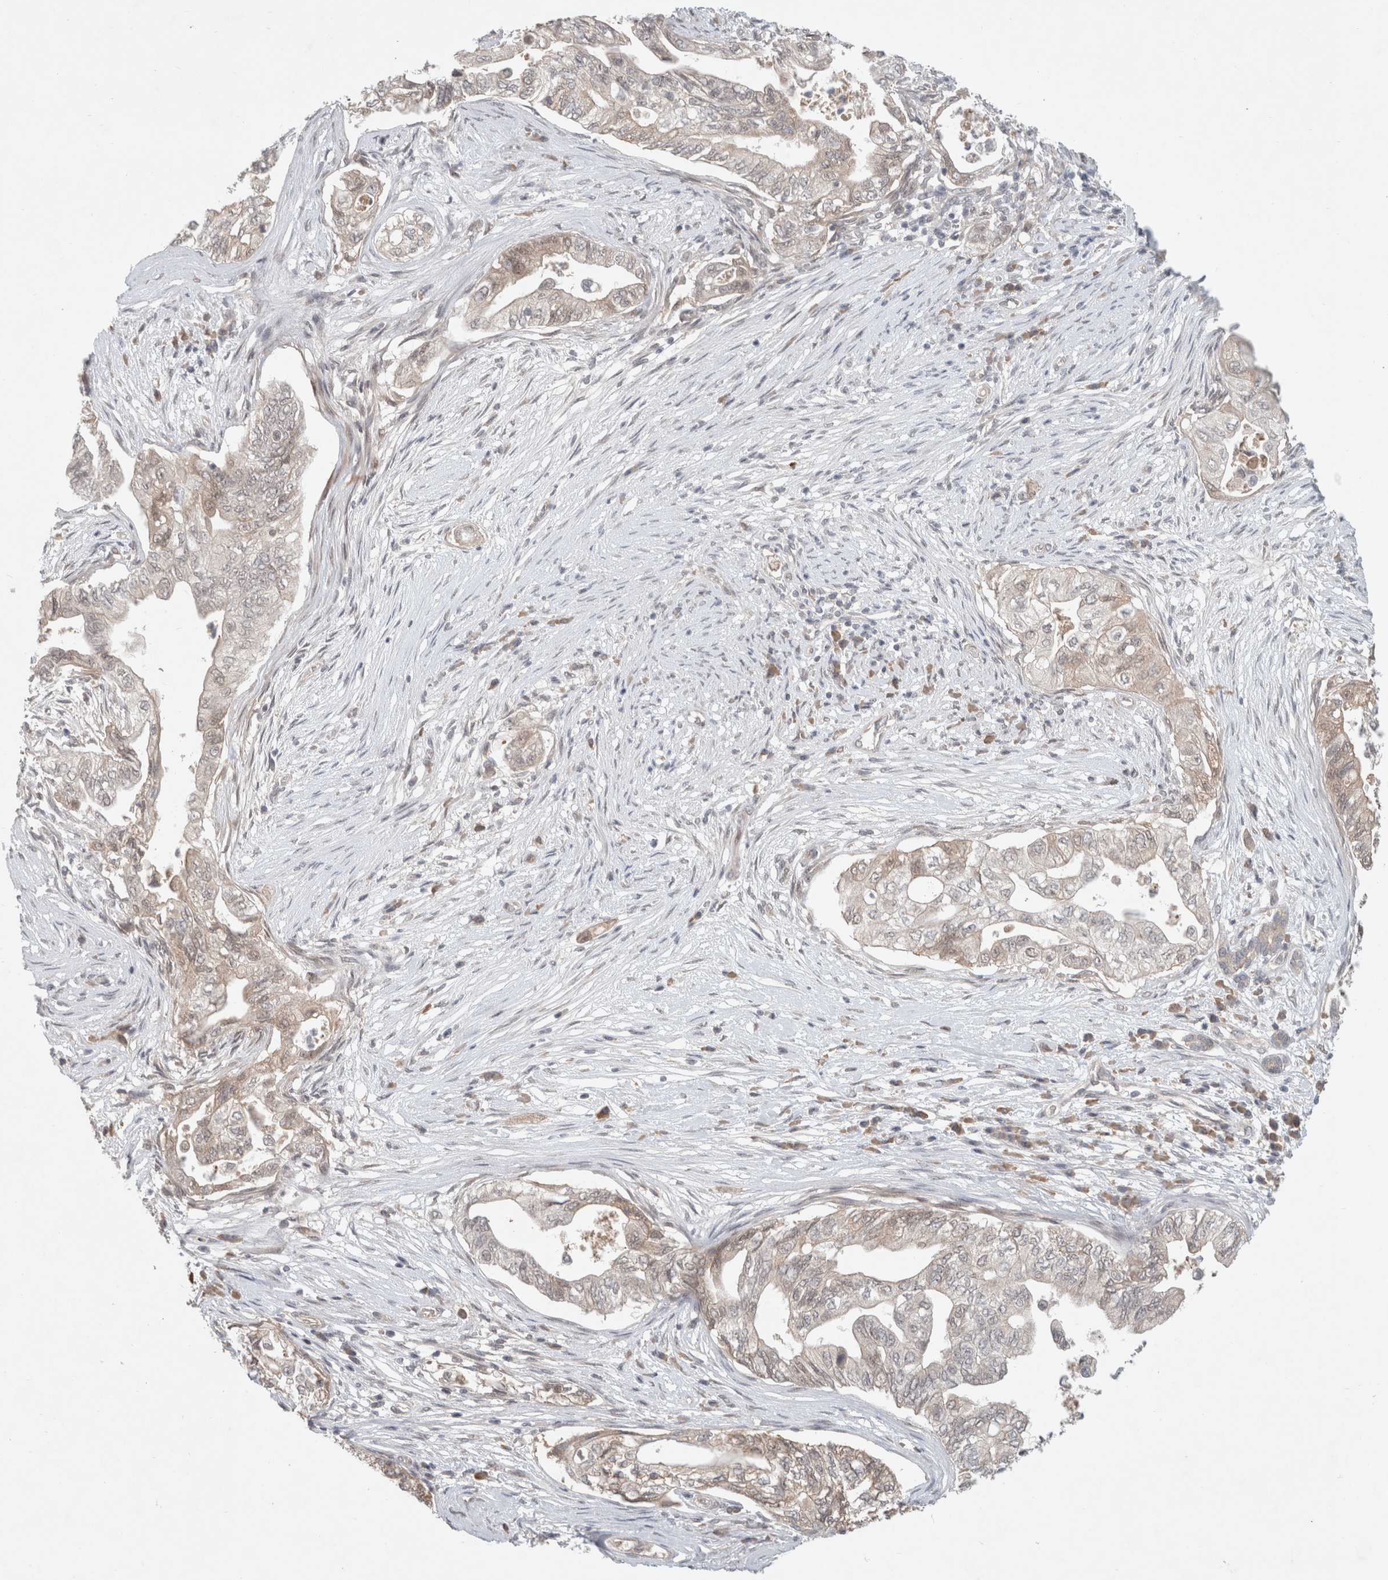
{"staining": {"intensity": "weak", "quantity": "<25%", "location": "cytoplasmic/membranous"}, "tissue": "pancreatic cancer", "cell_type": "Tumor cells", "image_type": "cancer", "snomed": [{"axis": "morphology", "description": "Adenocarcinoma, NOS"}, {"axis": "topography", "description": "Pancreas"}], "caption": "High magnification brightfield microscopy of pancreatic cancer (adenocarcinoma) stained with DAB (3,3'-diaminobenzidine) (brown) and counterstained with hematoxylin (blue): tumor cells show no significant expression.", "gene": "RASAL2", "patient": {"sex": "male", "age": 72}}